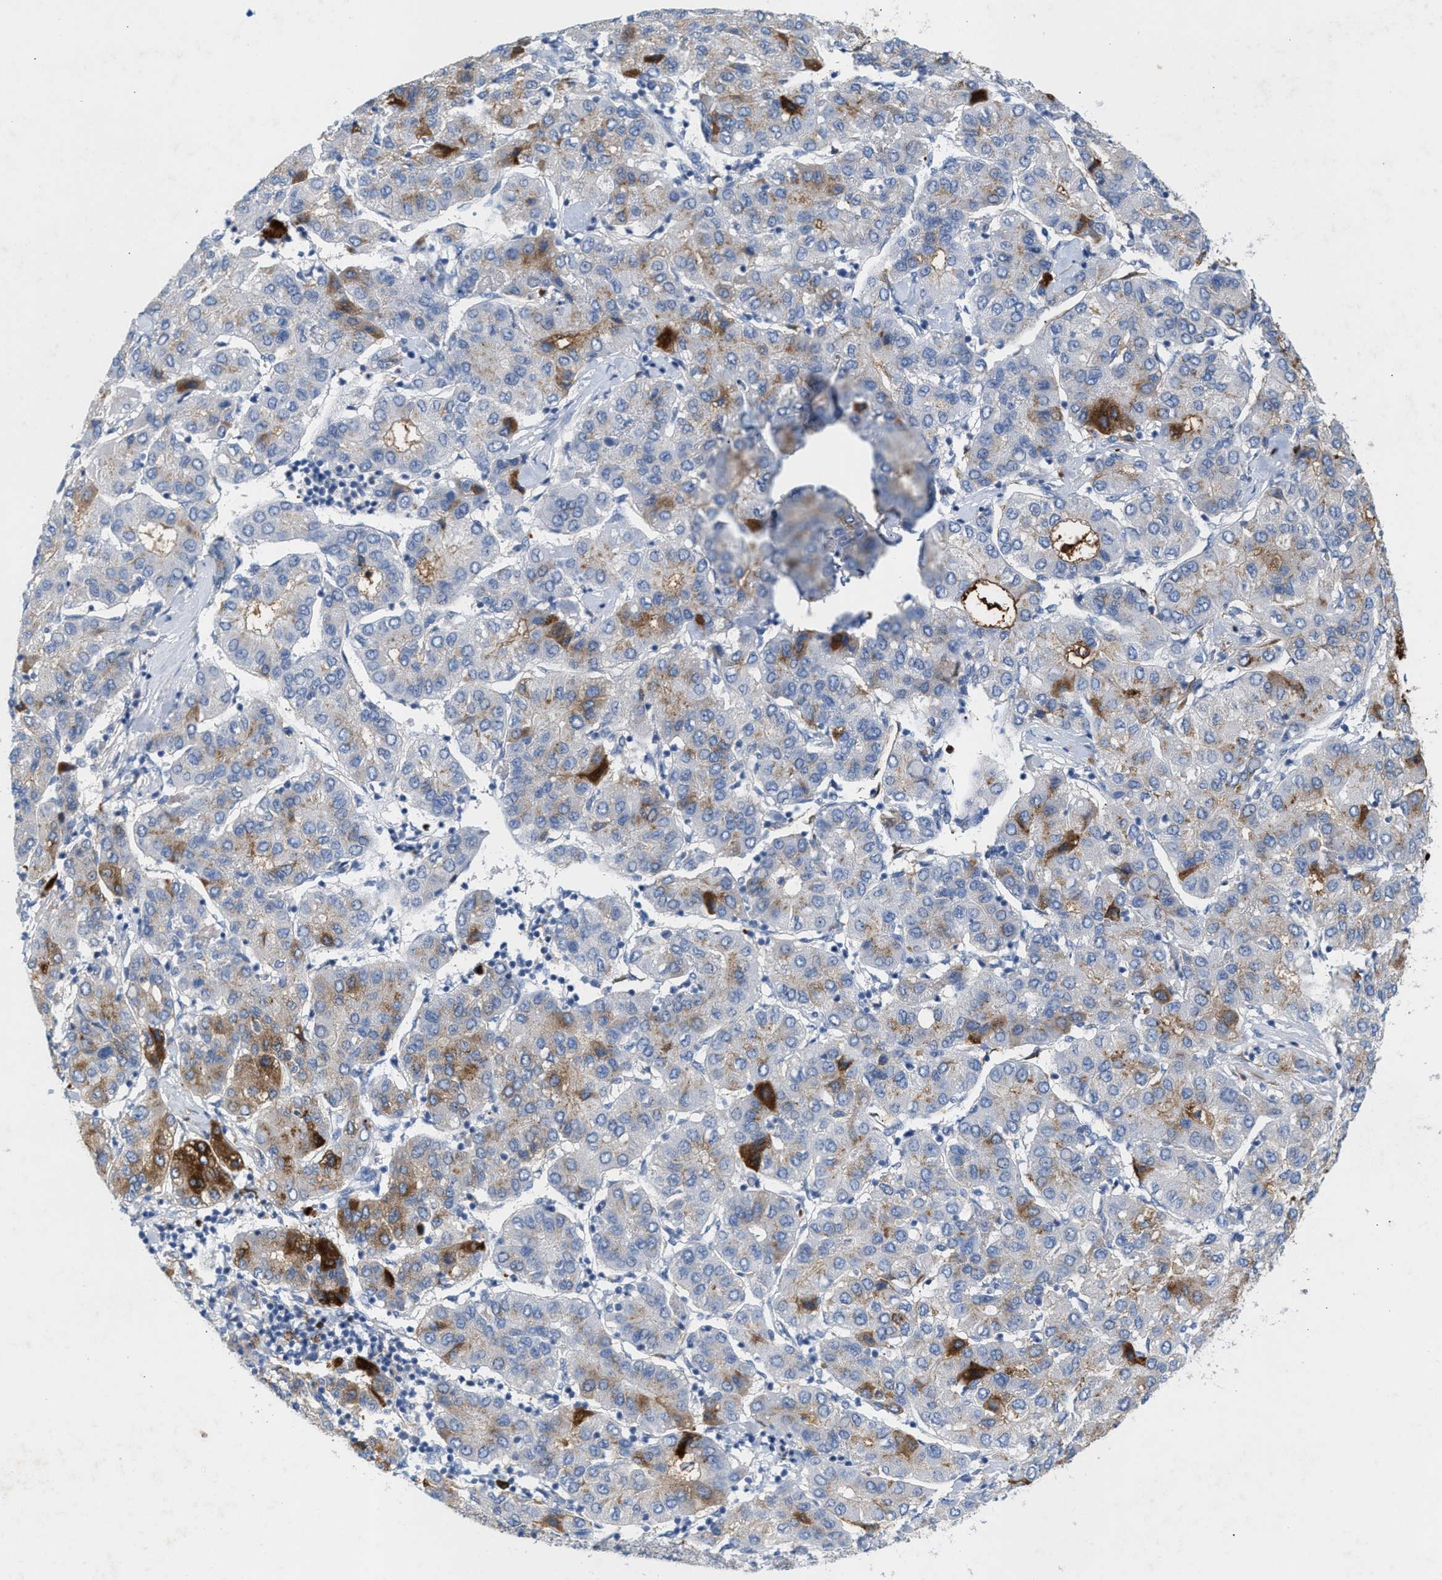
{"staining": {"intensity": "strong", "quantity": "<25%", "location": "cytoplasmic/membranous"}, "tissue": "liver cancer", "cell_type": "Tumor cells", "image_type": "cancer", "snomed": [{"axis": "morphology", "description": "Carcinoma, Hepatocellular, NOS"}, {"axis": "topography", "description": "Liver"}], "caption": "Protein staining shows strong cytoplasmic/membranous positivity in about <25% of tumor cells in liver cancer (hepatocellular carcinoma). The staining is performed using DAB (3,3'-diaminobenzidine) brown chromogen to label protein expression. The nuclei are counter-stained blue using hematoxylin.", "gene": "APOH", "patient": {"sex": "male", "age": 65}}